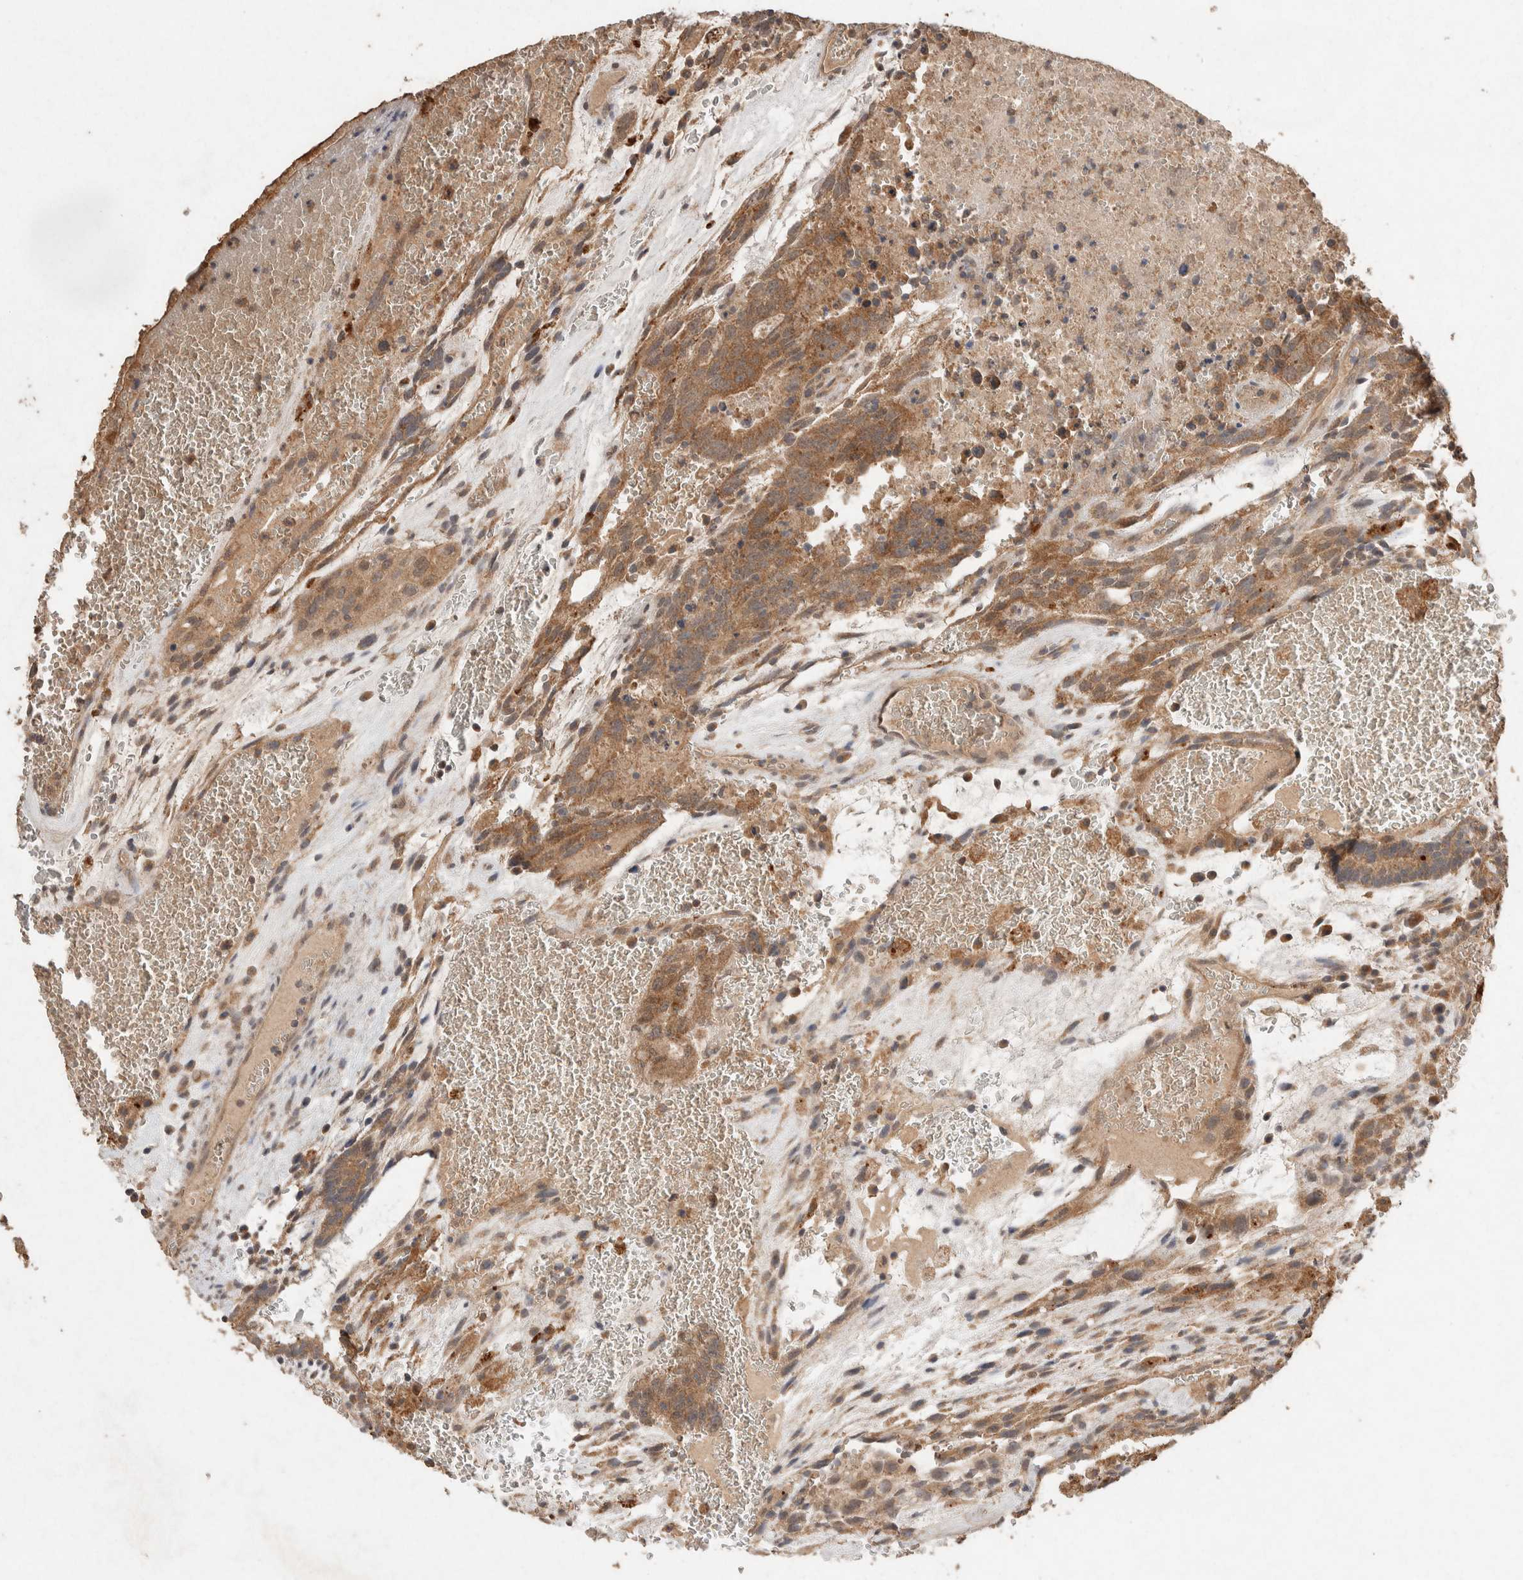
{"staining": {"intensity": "moderate", "quantity": ">75%", "location": "cytoplasmic/membranous"}, "tissue": "testis cancer", "cell_type": "Tumor cells", "image_type": "cancer", "snomed": [{"axis": "morphology", "description": "Seminoma, NOS"}, {"axis": "morphology", "description": "Carcinoma, Embryonal, NOS"}, {"axis": "topography", "description": "Testis"}], "caption": "Testis embryonal carcinoma tissue demonstrates moderate cytoplasmic/membranous expression in approximately >75% of tumor cells, visualized by immunohistochemistry. (DAB IHC, brown staining for protein, blue staining for nuclei).", "gene": "KCNJ5", "patient": {"sex": "male", "age": 52}}